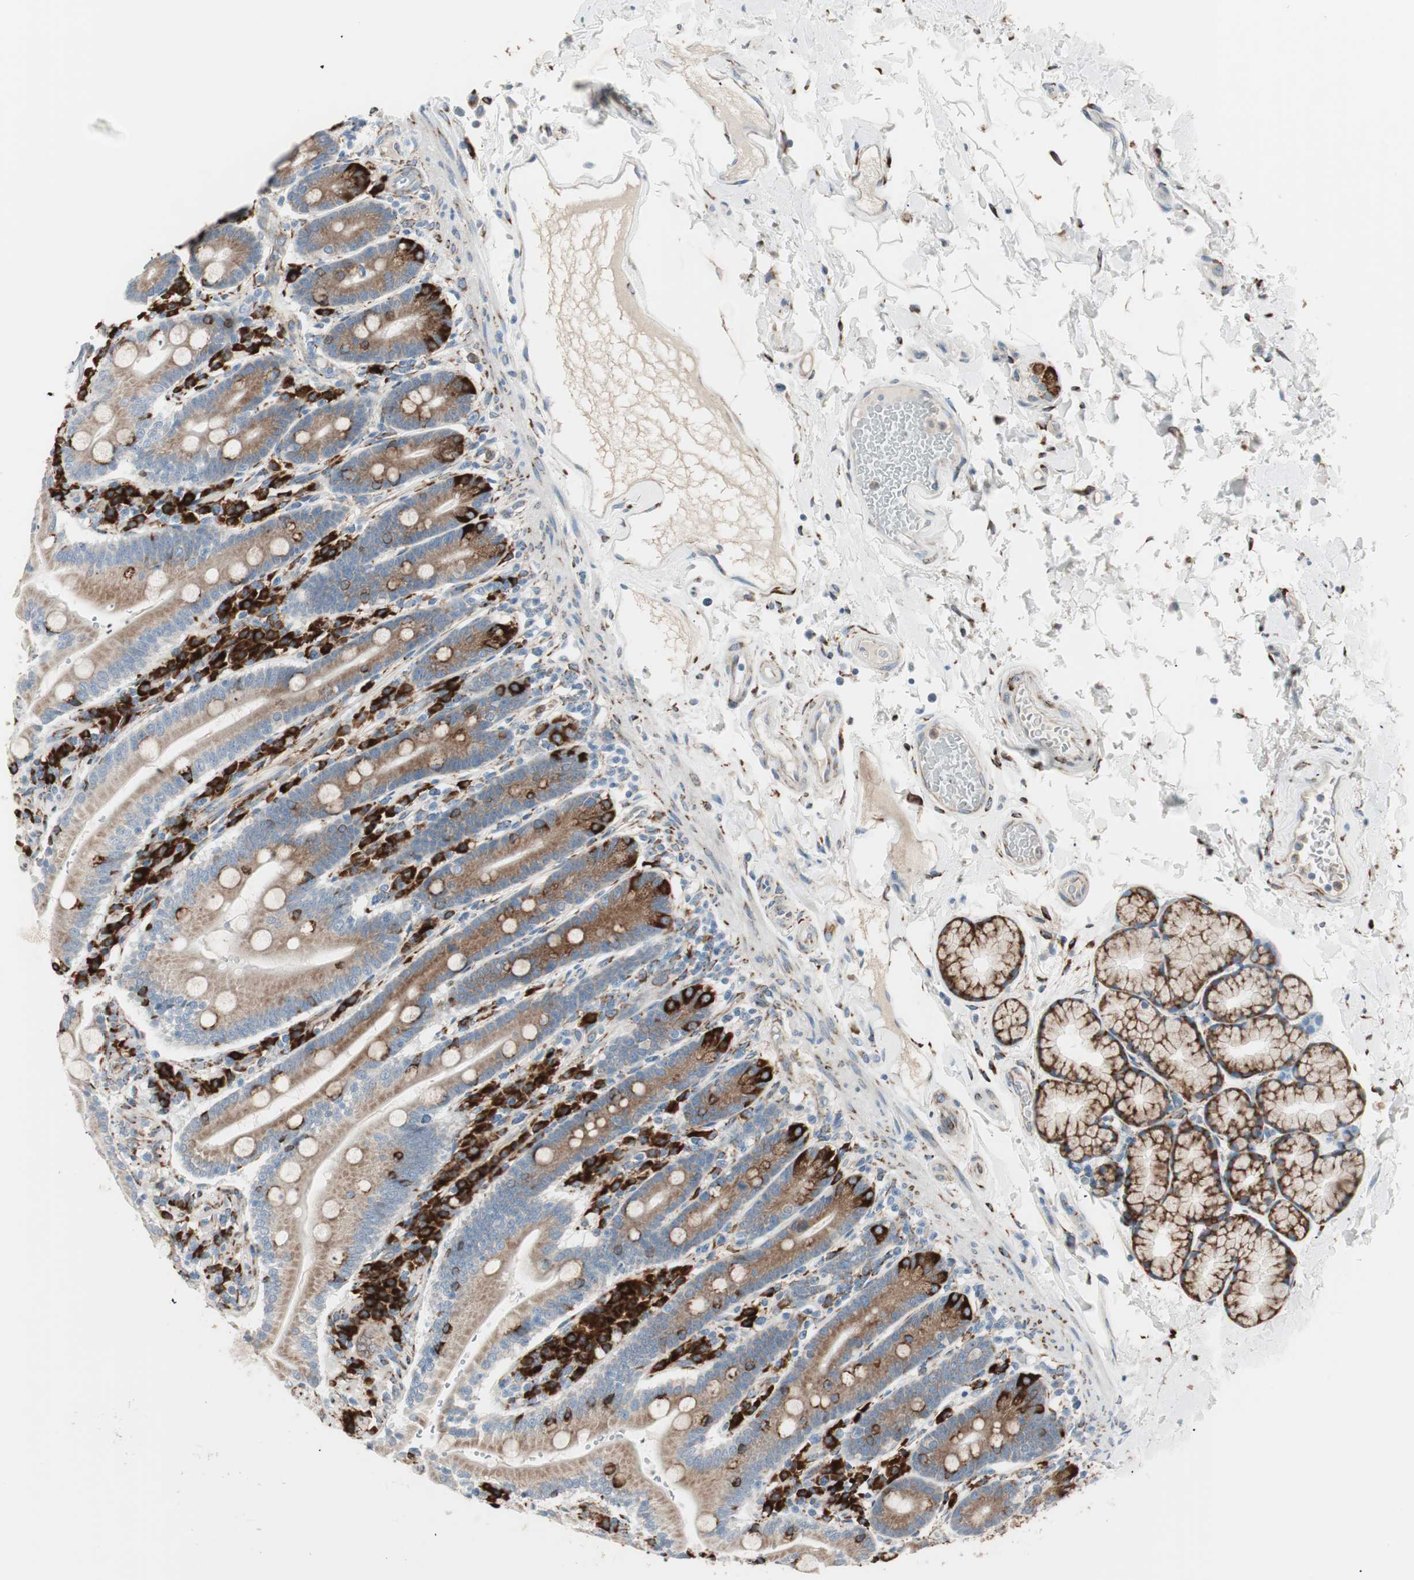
{"staining": {"intensity": "moderate", "quantity": ">75%", "location": "cytoplasmic/membranous"}, "tissue": "duodenum", "cell_type": "Glandular cells", "image_type": "normal", "snomed": [{"axis": "morphology", "description": "Normal tissue, NOS"}, {"axis": "topography", "description": "Small intestine, NOS"}], "caption": "Approximately >75% of glandular cells in benign human duodenum exhibit moderate cytoplasmic/membranous protein positivity as visualized by brown immunohistochemical staining.", "gene": "P4HTM", "patient": {"sex": "female", "age": 71}}